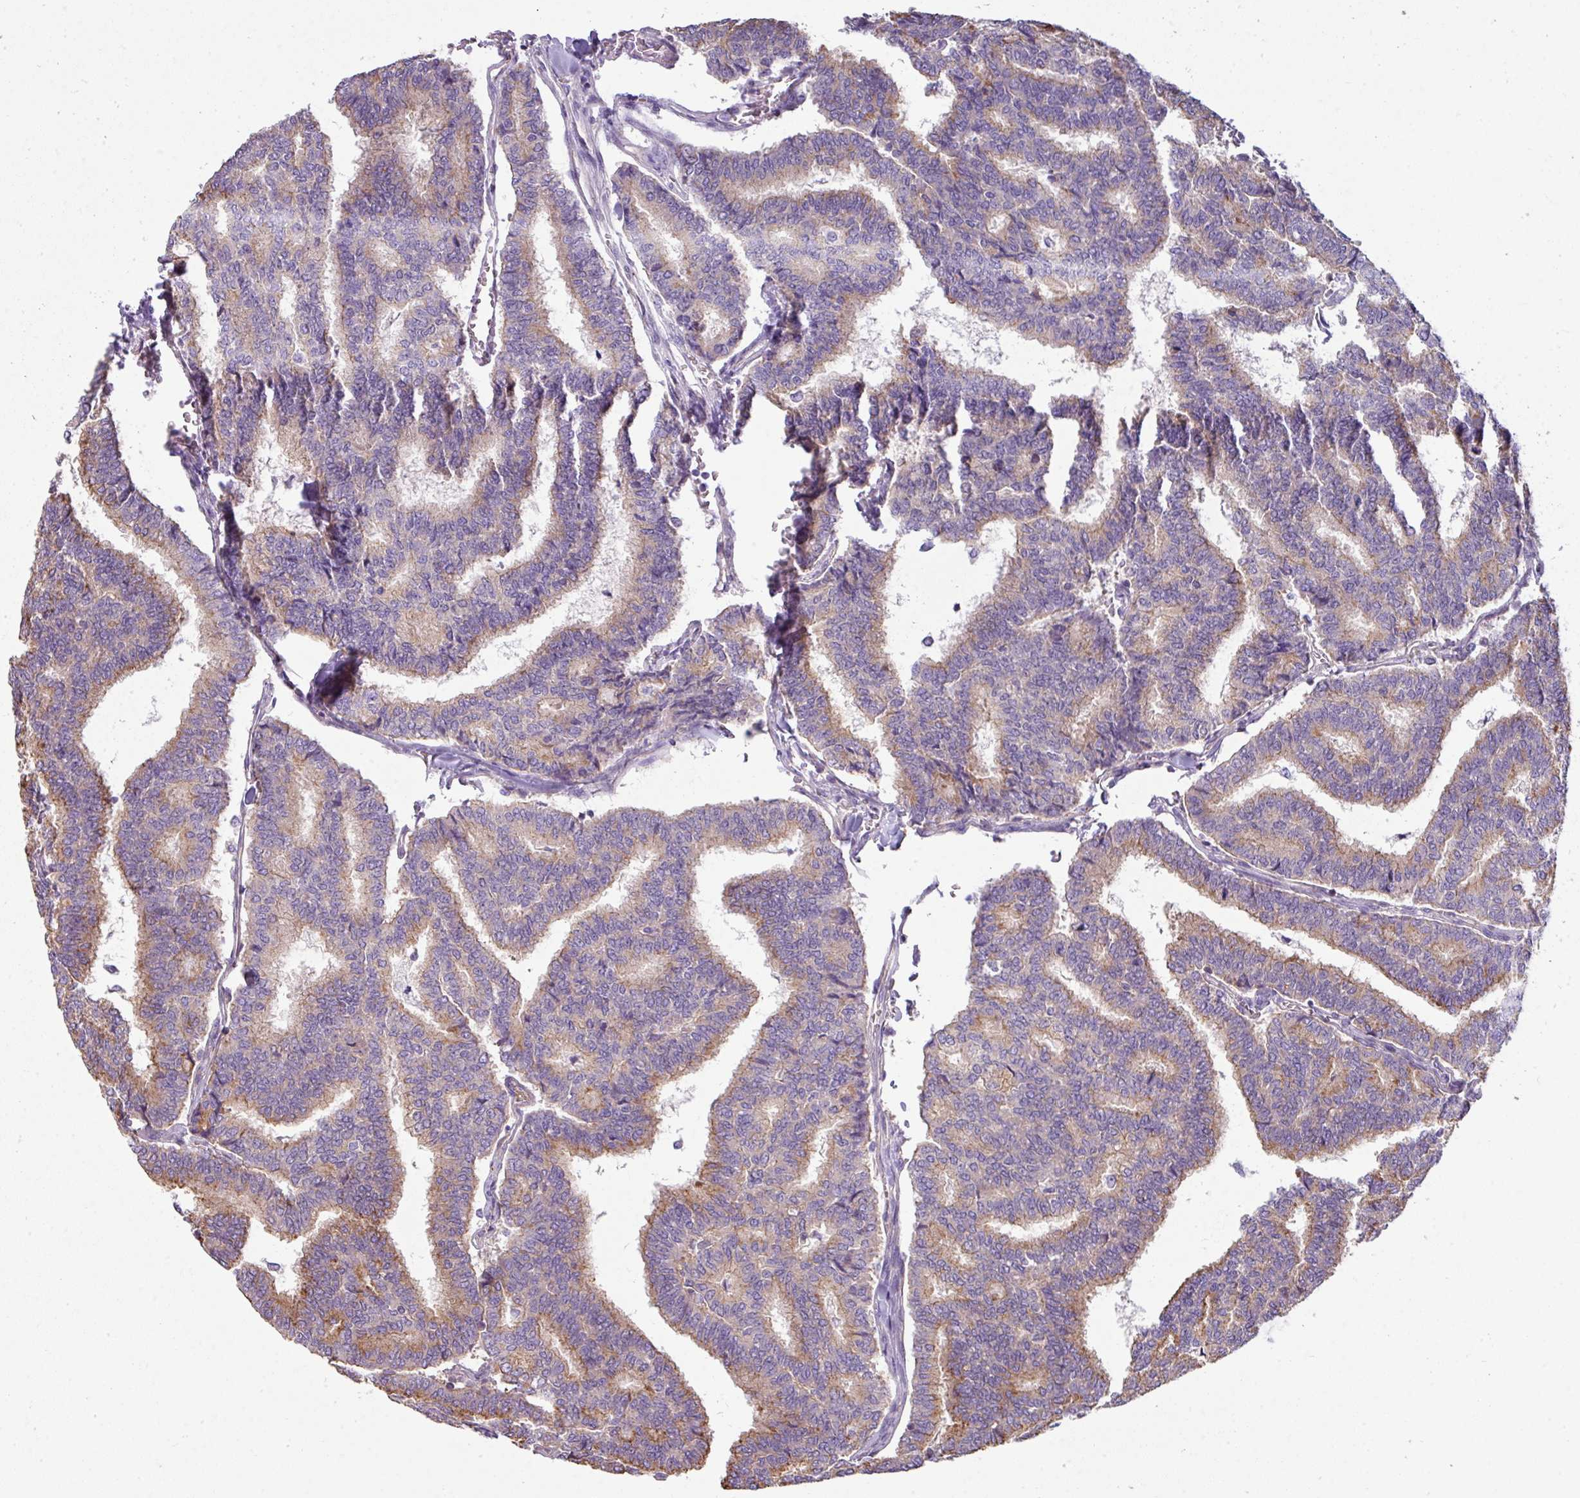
{"staining": {"intensity": "weak", "quantity": "25%-75%", "location": "cytoplasmic/membranous"}, "tissue": "thyroid cancer", "cell_type": "Tumor cells", "image_type": "cancer", "snomed": [{"axis": "morphology", "description": "Papillary adenocarcinoma, NOS"}, {"axis": "topography", "description": "Thyroid gland"}], "caption": "Immunohistochemistry photomicrograph of human thyroid papillary adenocarcinoma stained for a protein (brown), which reveals low levels of weak cytoplasmic/membranous staining in approximately 25%-75% of tumor cells.", "gene": "PALS2", "patient": {"sex": "female", "age": 35}}